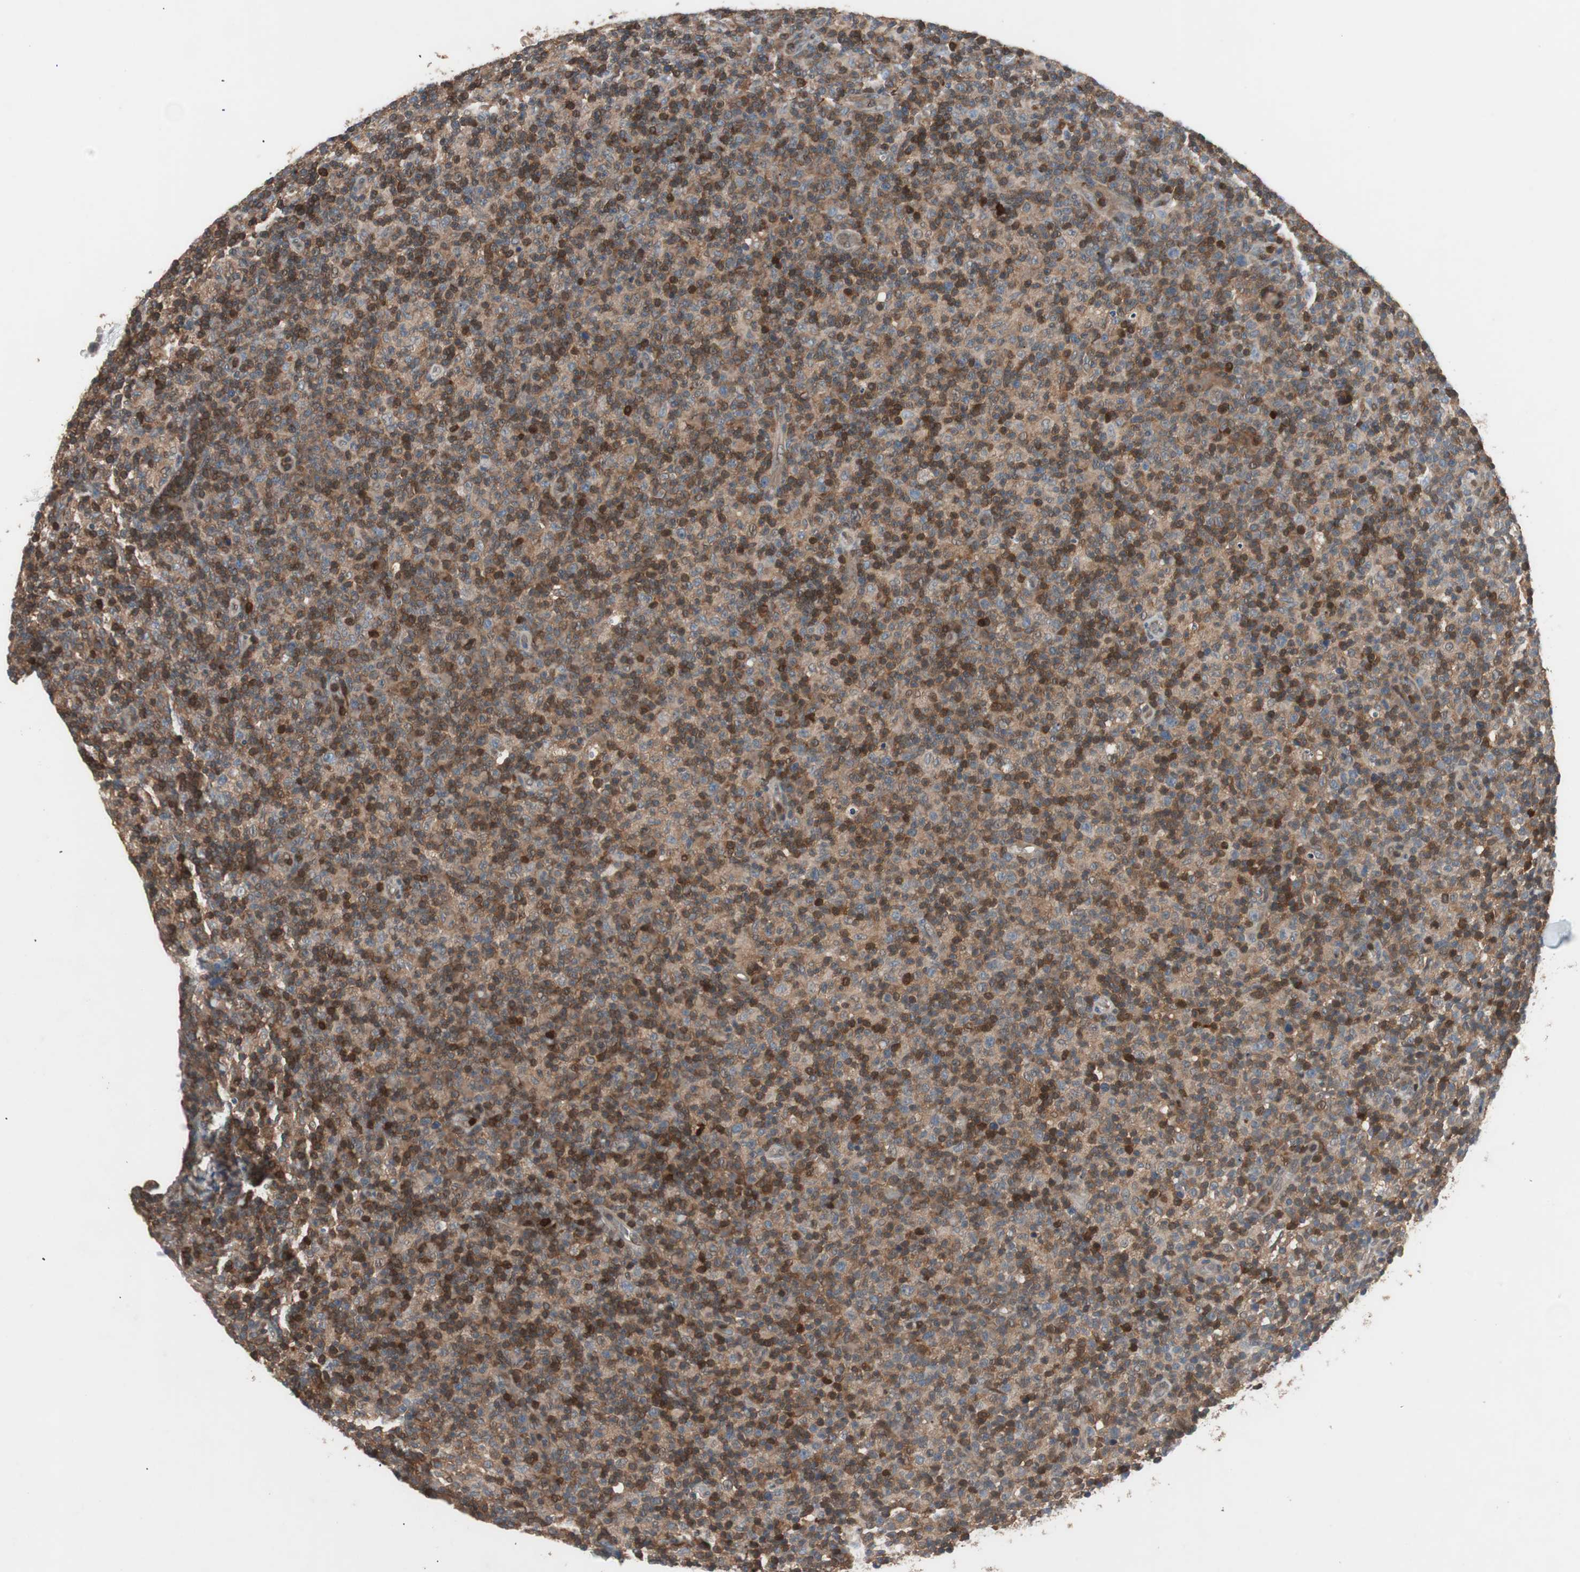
{"staining": {"intensity": "moderate", "quantity": ">75%", "location": "cytoplasmic/membranous"}, "tissue": "lymph node", "cell_type": "Germinal center cells", "image_type": "normal", "snomed": [{"axis": "morphology", "description": "Normal tissue, NOS"}, {"axis": "morphology", "description": "Inflammation, NOS"}, {"axis": "topography", "description": "Lymph node"}], "caption": "The photomicrograph exhibits staining of normal lymph node, revealing moderate cytoplasmic/membranous protein positivity (brown color) within germinal center cells.", "gene": "GALT", "patient": {"sex": "male", "age": 55}}